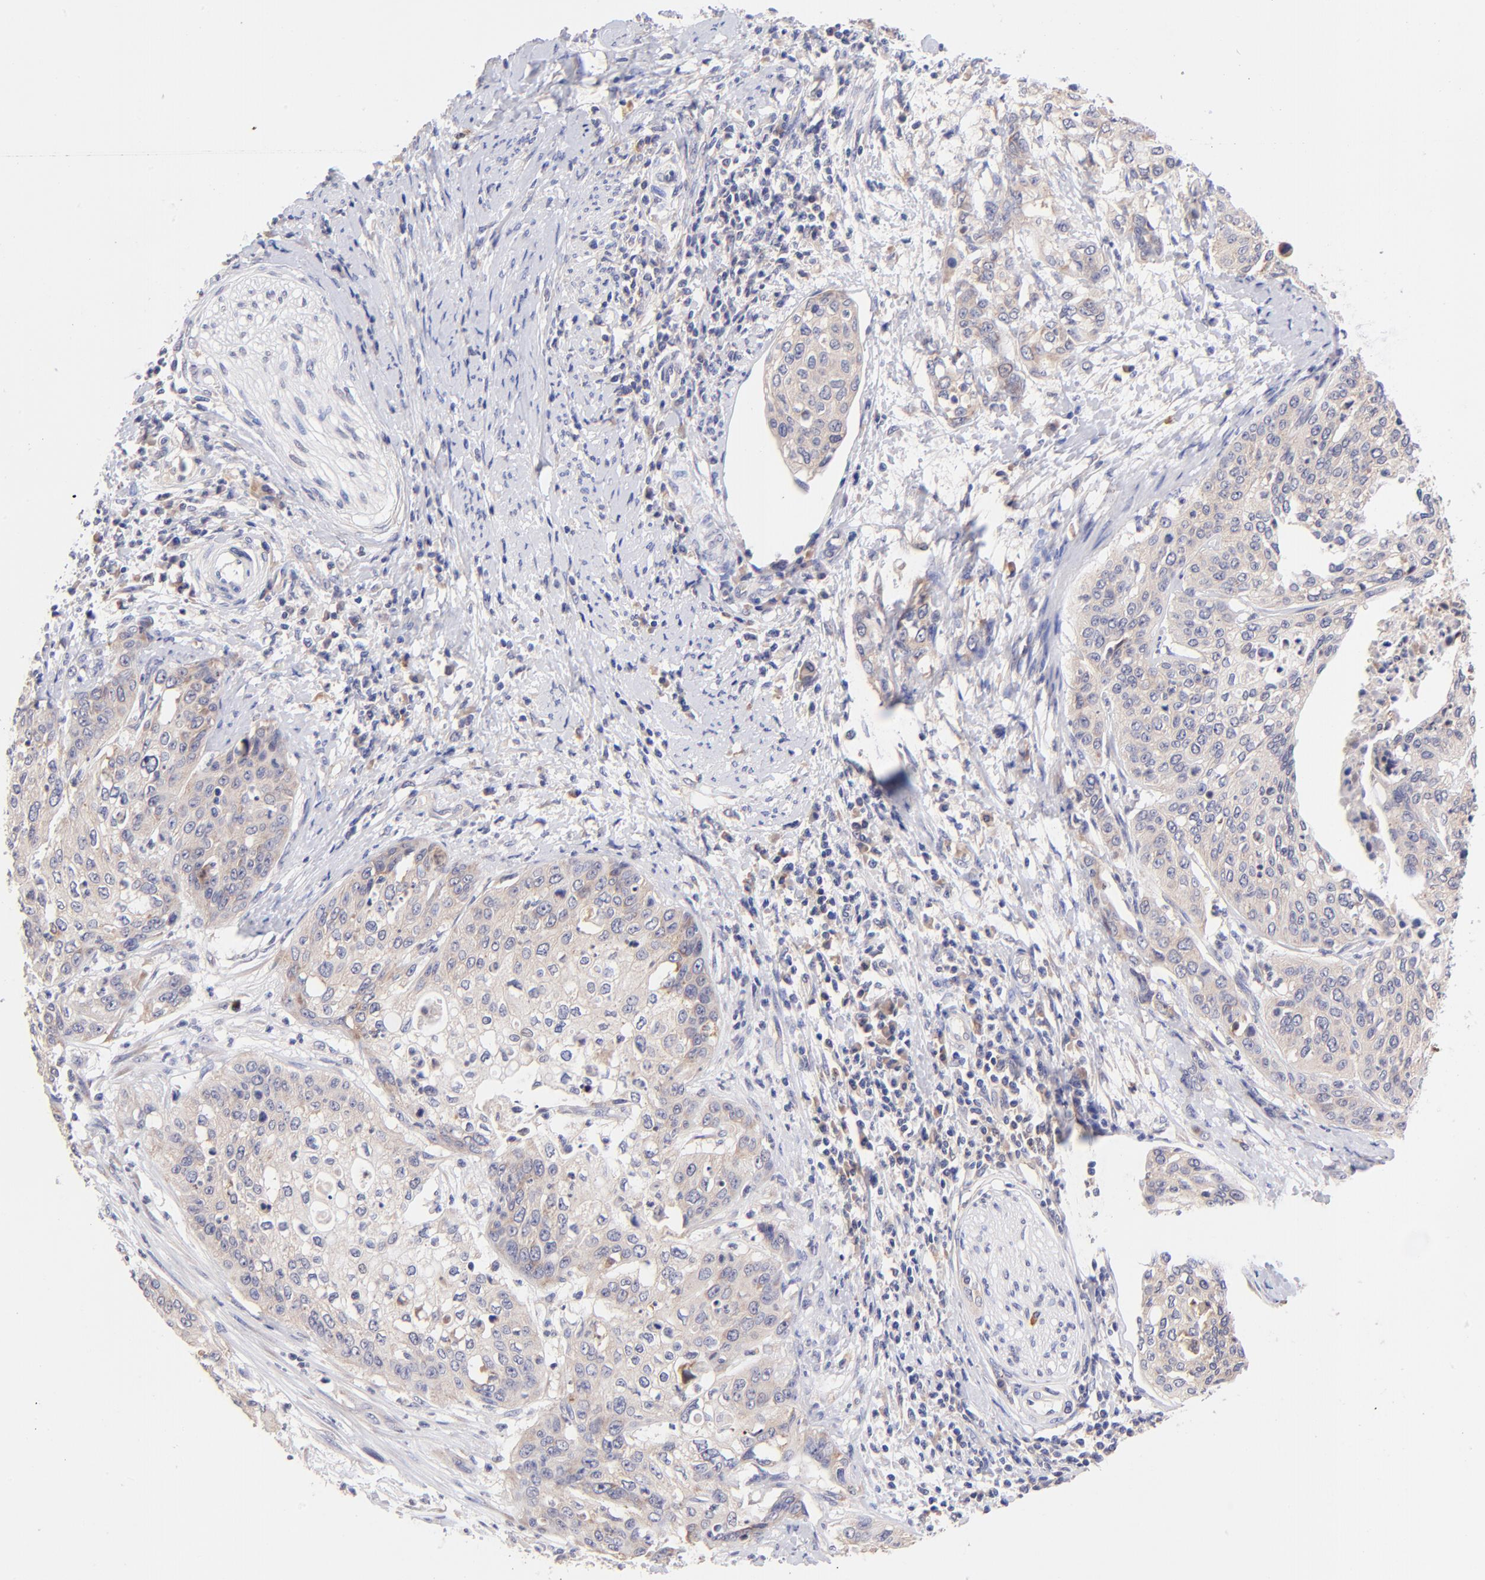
{"staining": {"intensity": "weak", "quantity": ">75%", "location": "cytoplasmic/membranous"}, "tissue": "cervical cancer", "cell_type": "Tumor cells", "image_type": "cancer", "snomed": [{"axis": "morphology", "description": "Squamous cell carcinoma, NOS"}, {"axis": "topography", "description": "Cervix"}], "caption": "A histopathology image showing weak cytoplasmic/membranous expression in about >75% of tumor cells in squamous cell carcinoma (cervical), as visualized by brown immunohistochemical staining.", "gene": "RPL11", "patient": {"sex": "female", "age": 41}}